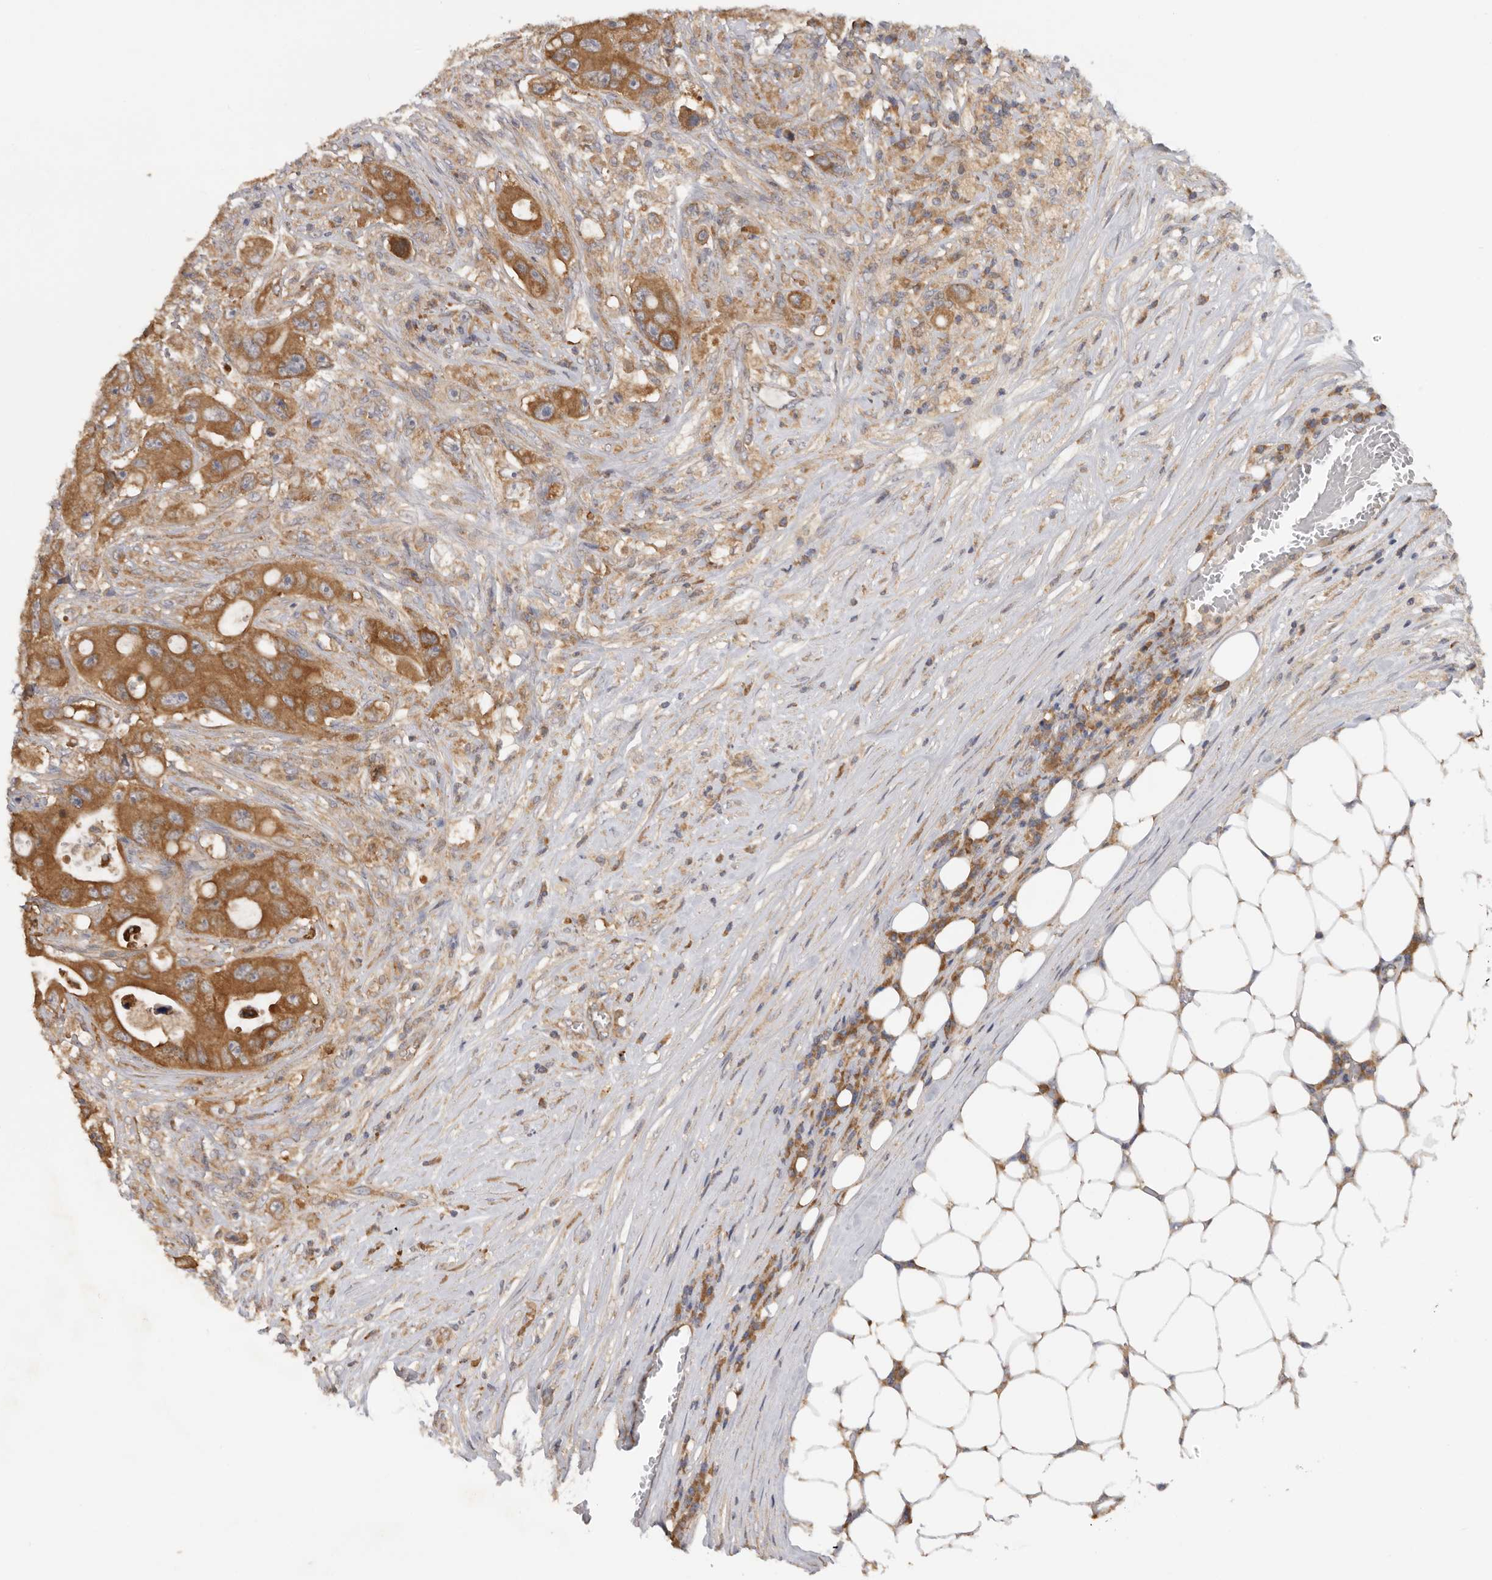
{"staining": {"intensity": "strong", "quantity": ">75%", "location": "cytoplasmic/membranous"}, "tissue": "colorectal cancer", "cell_type": "Tumor cells", "image_type": "cancer", "snomed": [{"axis": "morphology", "description": "Adenocarcinoma, NOS"}, {"axis": "topography", "description": "Colon"}], "caption": "Human colorectal adenocarcinoma stained for a protein (brown) shows strong cytoplasmic/membranous positive staining in approximately >75% of tumor cells.", "gene": "PPP1R42", "patient": {"sex": "female", "age": 46}}